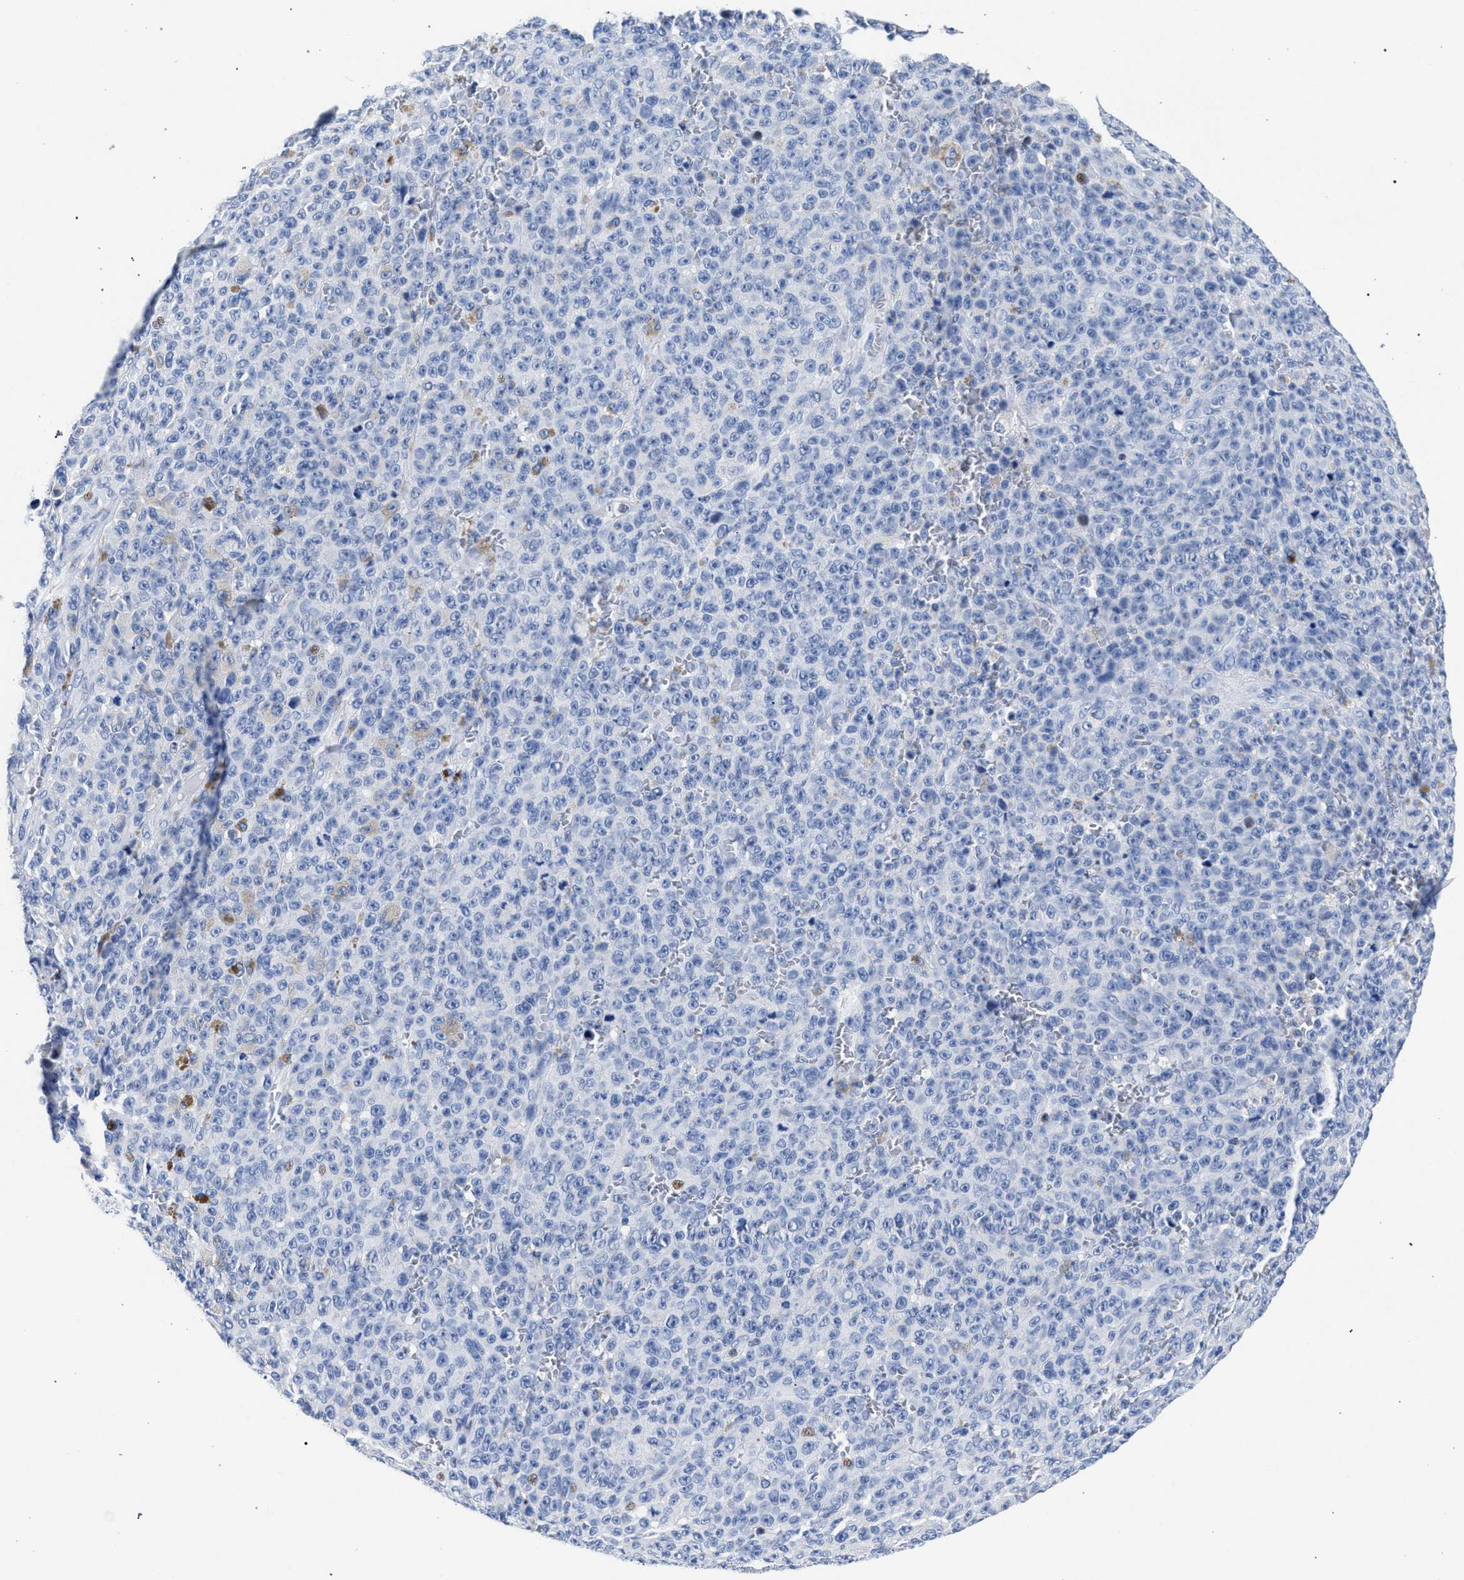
{"staining": {"intensity": "negative", "quantity": "none", "location": "none"}, "tissue": "melanoma", "cell_type": "Tumor cells", "image_type": "cancer", "snomed": [{"axis": "morphology", "description": "Malignant melanoma, NOS"}, {"axis": "topography", "description": "Skin"}], "caption": "Histopathology image shows no protein staining in tumor cells of melanoma tissue. Nuclei are stained in blue.", "gene": "KLRK1", "patient": {"sex": "female", "age": 82}}